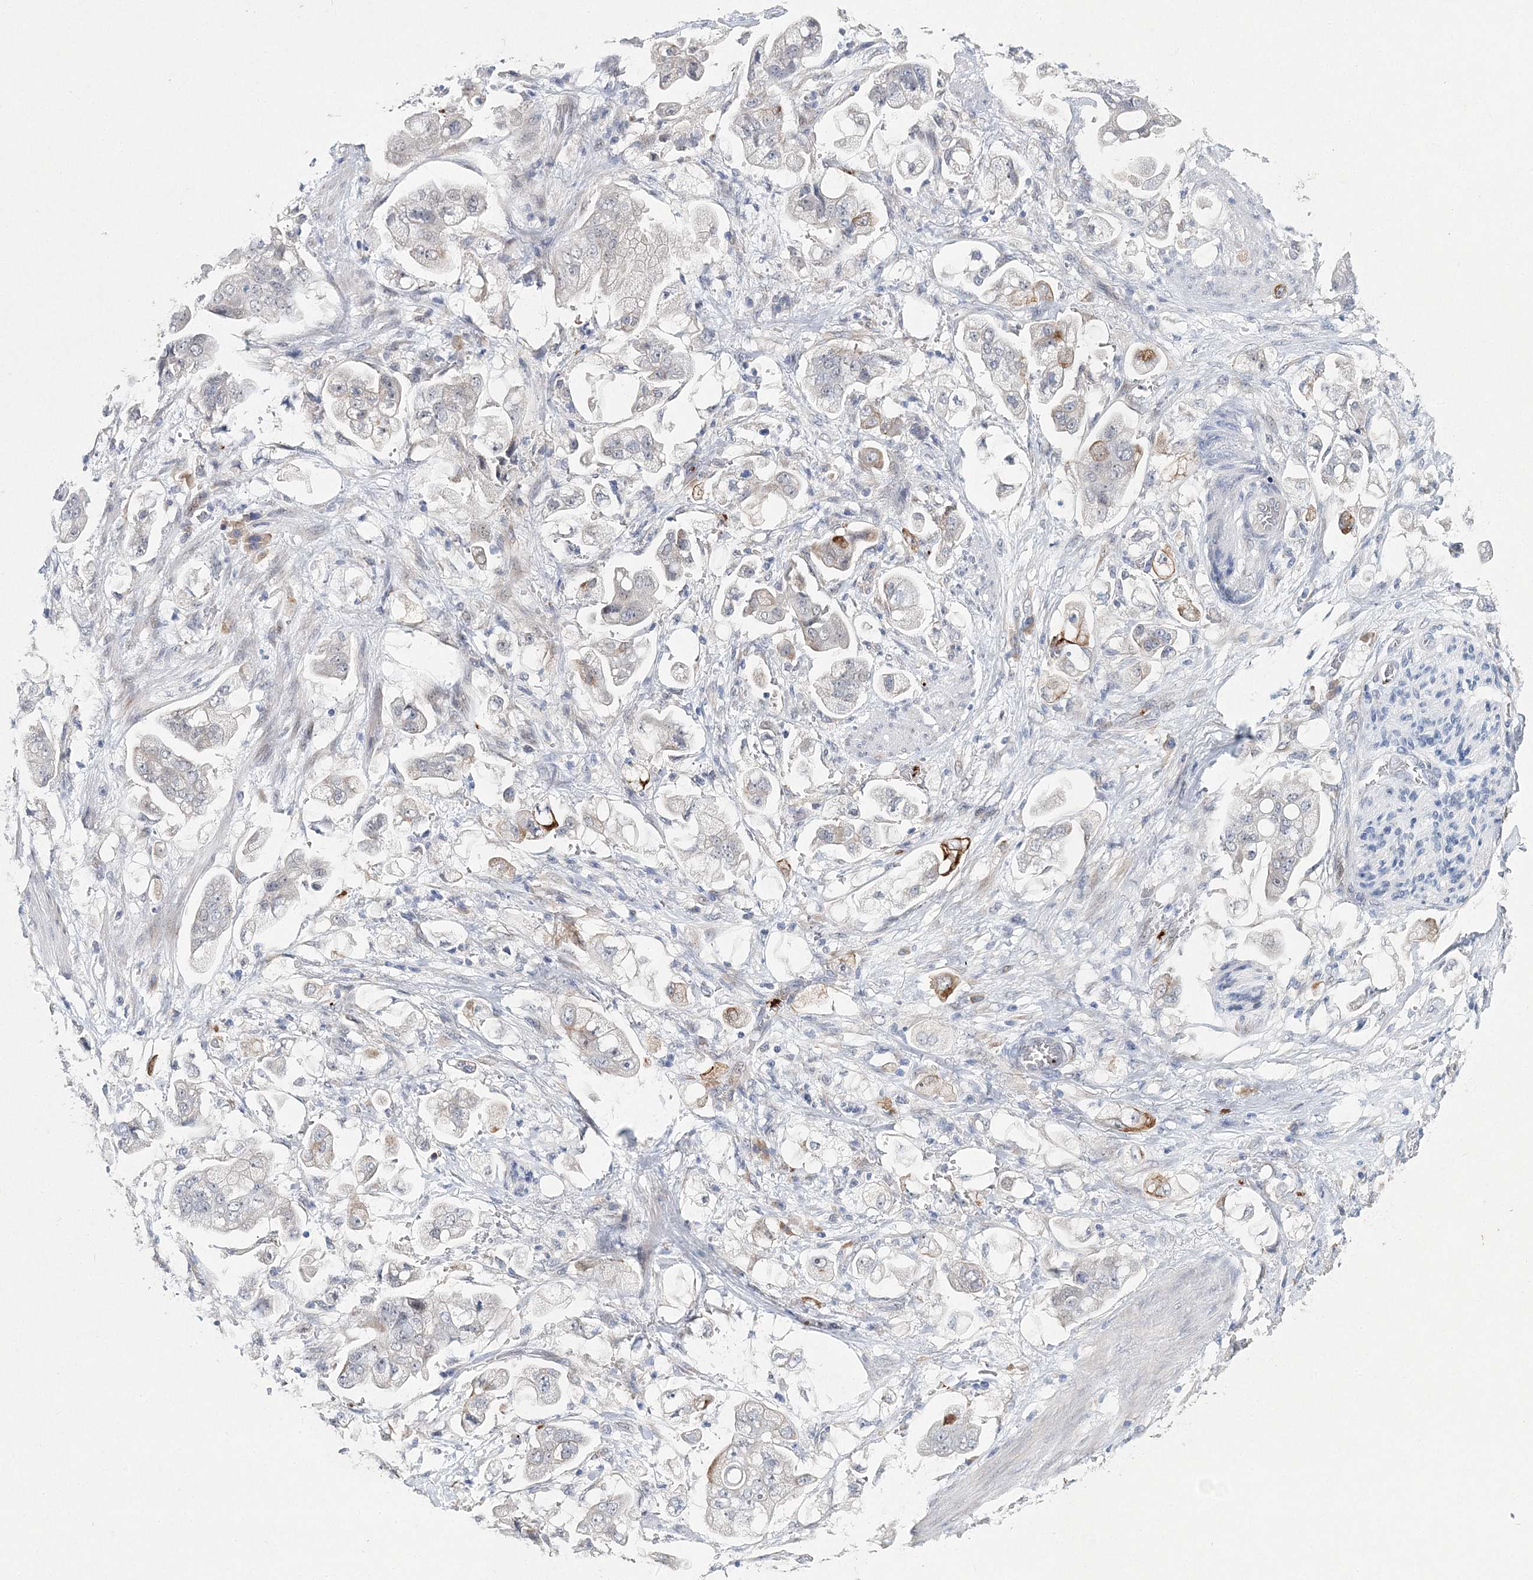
{"staining": {"intensity": "weak", "quantity": "<25%", "location": "nuclear"}, "tissue": "stomach cancer", "cell_type": "Tumor cells", "image_type": "cancer", "snomed": [{"axis": "morphology", "description": "Adenocarcinoma, NOS"}, {"axis": "topography", "description": "Stomach"}], "caption": "Immunohistochemistry of human stomach cancer demonstrates no expression in tumor cells.", "gene": "MYOZ2", "patient": {"sex": "male", "age": 62}}